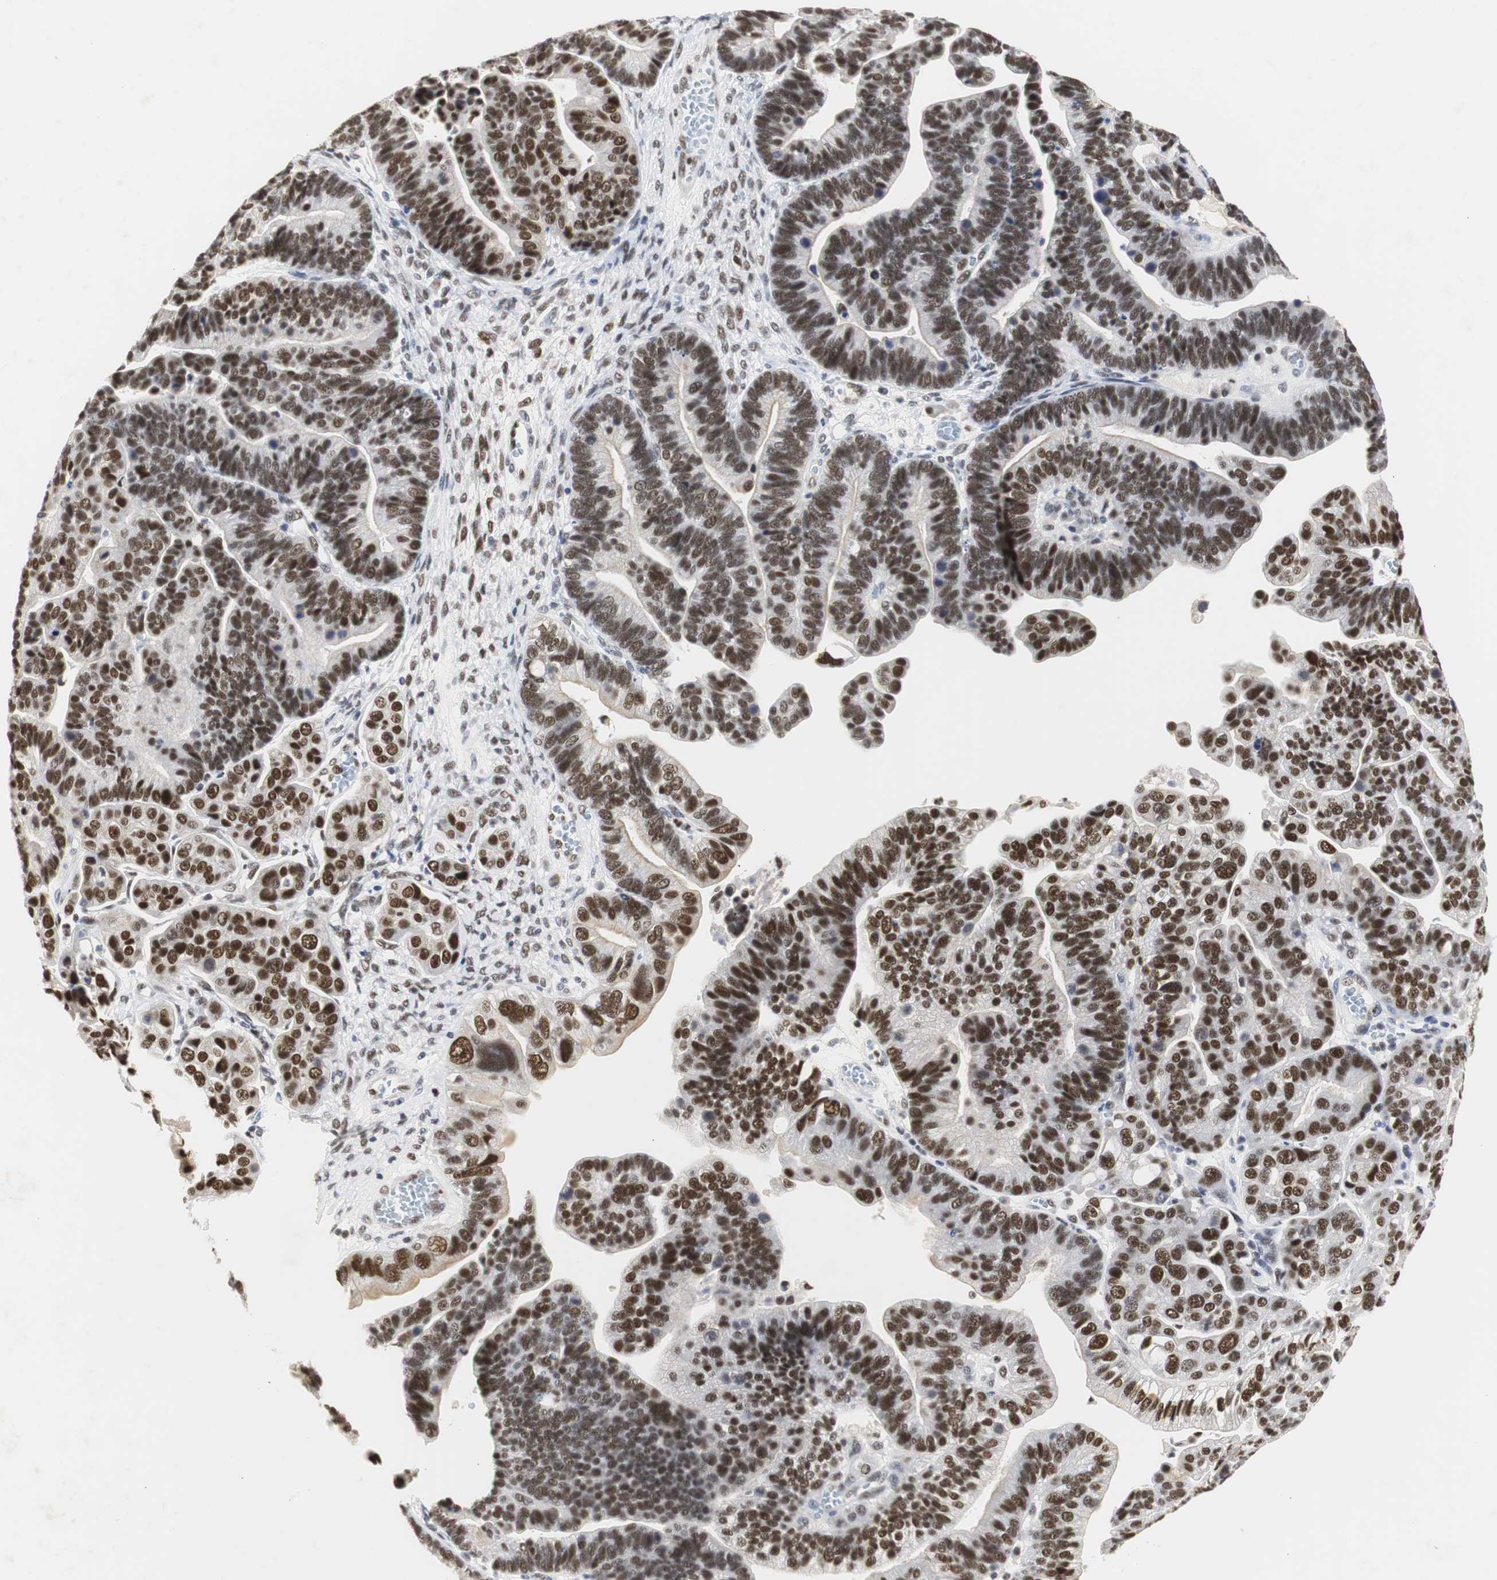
{"staining": {"intensity": "strong", "quantity": ">75%", "location": "nuclear"}, "tissue": "ovarian cancer", "cell_type": "Tumor cells", "image_type": "cancer", "snomed": [{"axis": "morphology", "description": "Cystadenocarcinoma, serous, NOS"}, {"axis": "topography", "description": "Ovary"}], "caption": "Human serous cystadenocarcinoma (ovarian) stained for a protein (brown) reveals strong nuclear positive staining in approximately >75% of tumor cells.", "gene": "ZFC3H1", "patient": {"sex": "female", "age": 56}}